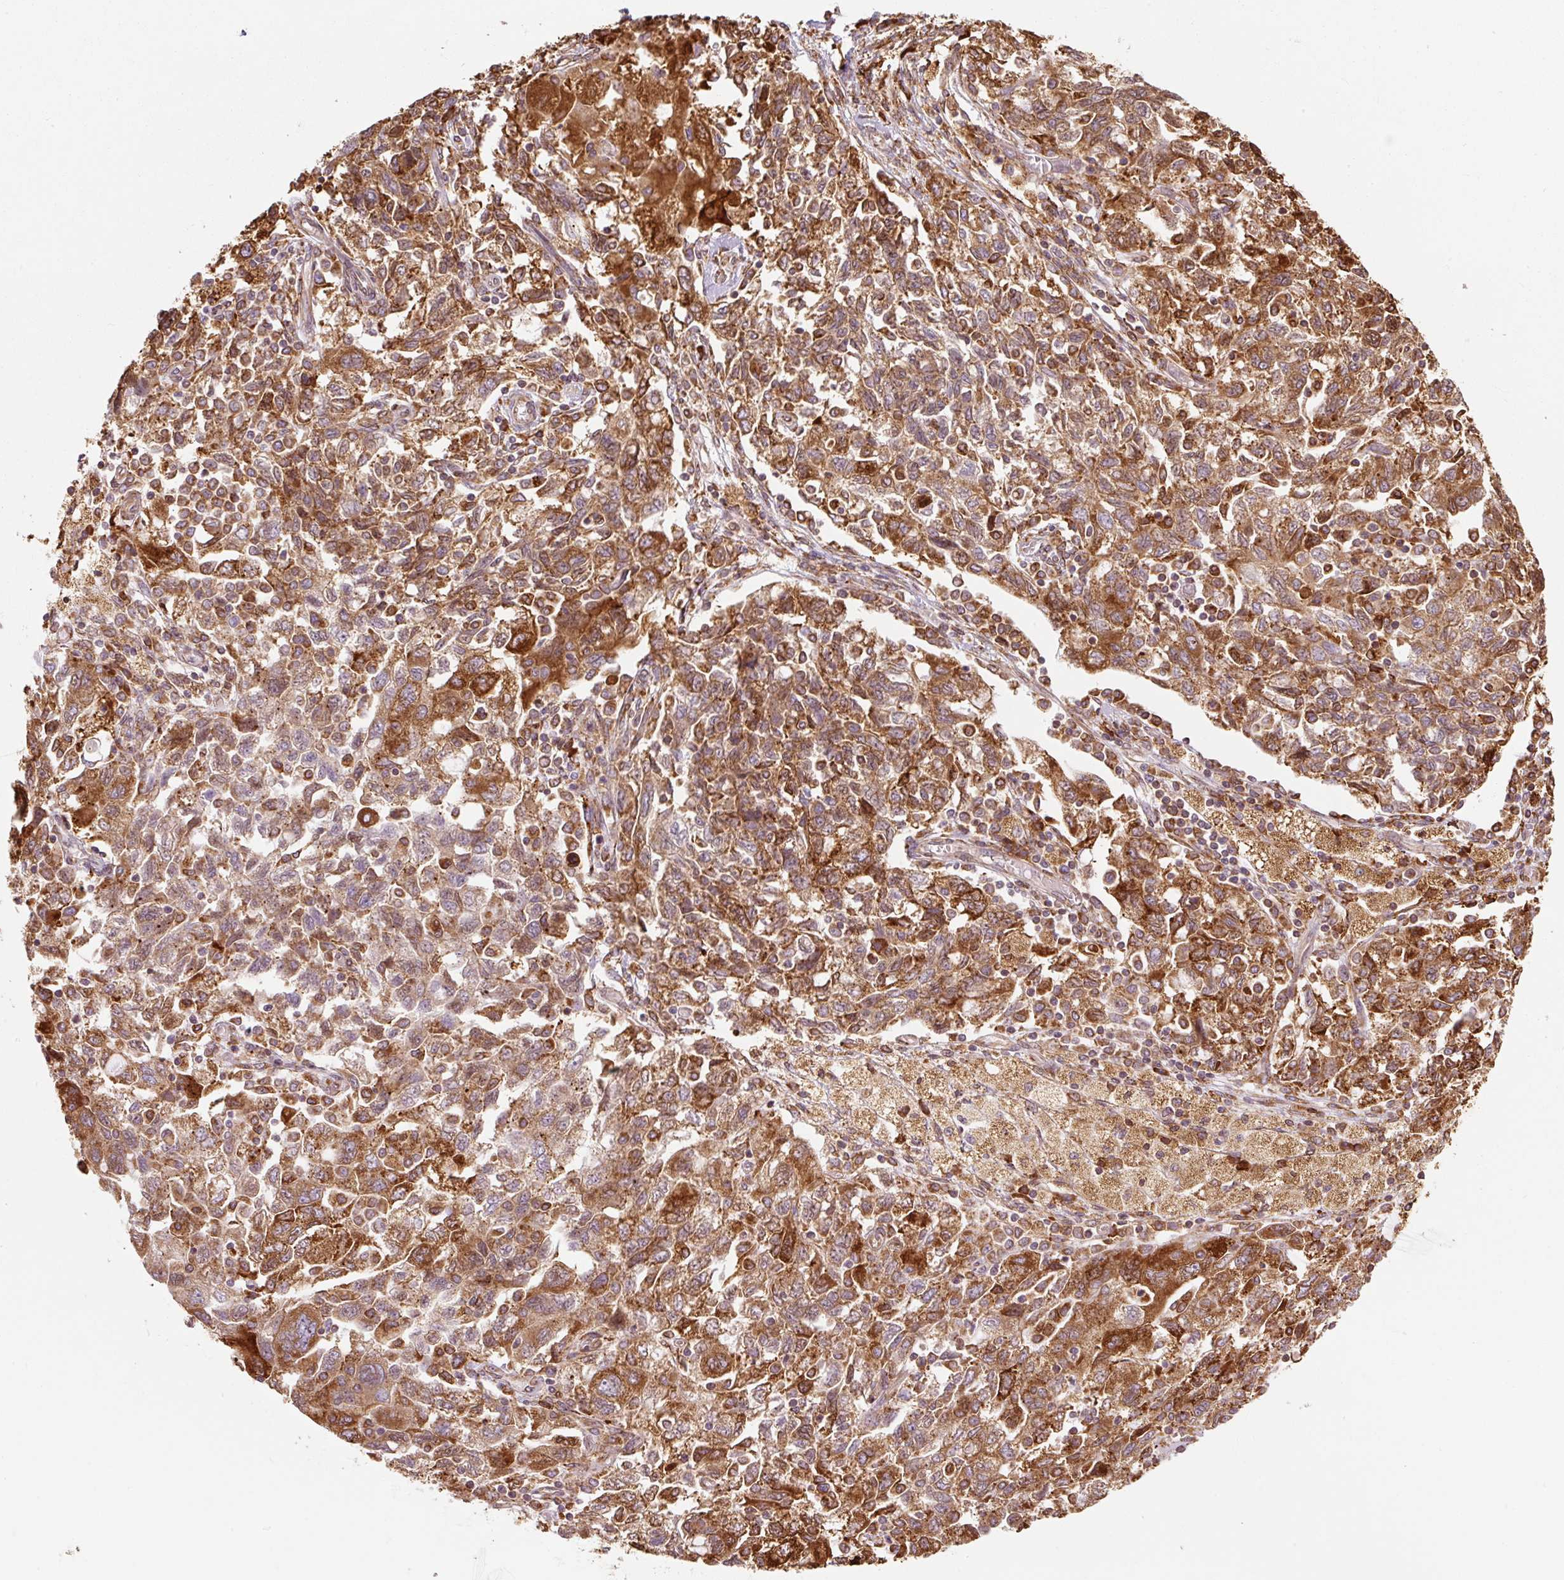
{"staining": {"intensity": "moderate", "quantity": ">75%", "location": "cytoplasmic/membranous"}, "tissue": "ovarian cancer", "cell_type": "Tumor cells", "image_type": "cancer", "snomed": [{"axis": "morphology", "description": "Carcinoma, NOS"}, {"axis": "morphology", "description": "Cystadenocarcinoma, serous, NOS"}, {"axis": "topography", "description": "Ovary"}], "caption": "Moderate cytoplasmic/membranous staining is seen in about >75% of tumor cells in ovarian carcinoma. (DAB = brown stain, brightfield microscopy at high magnification).", "gene": "PRKCSH", "patient": {"sex": "female", "age": 69}}